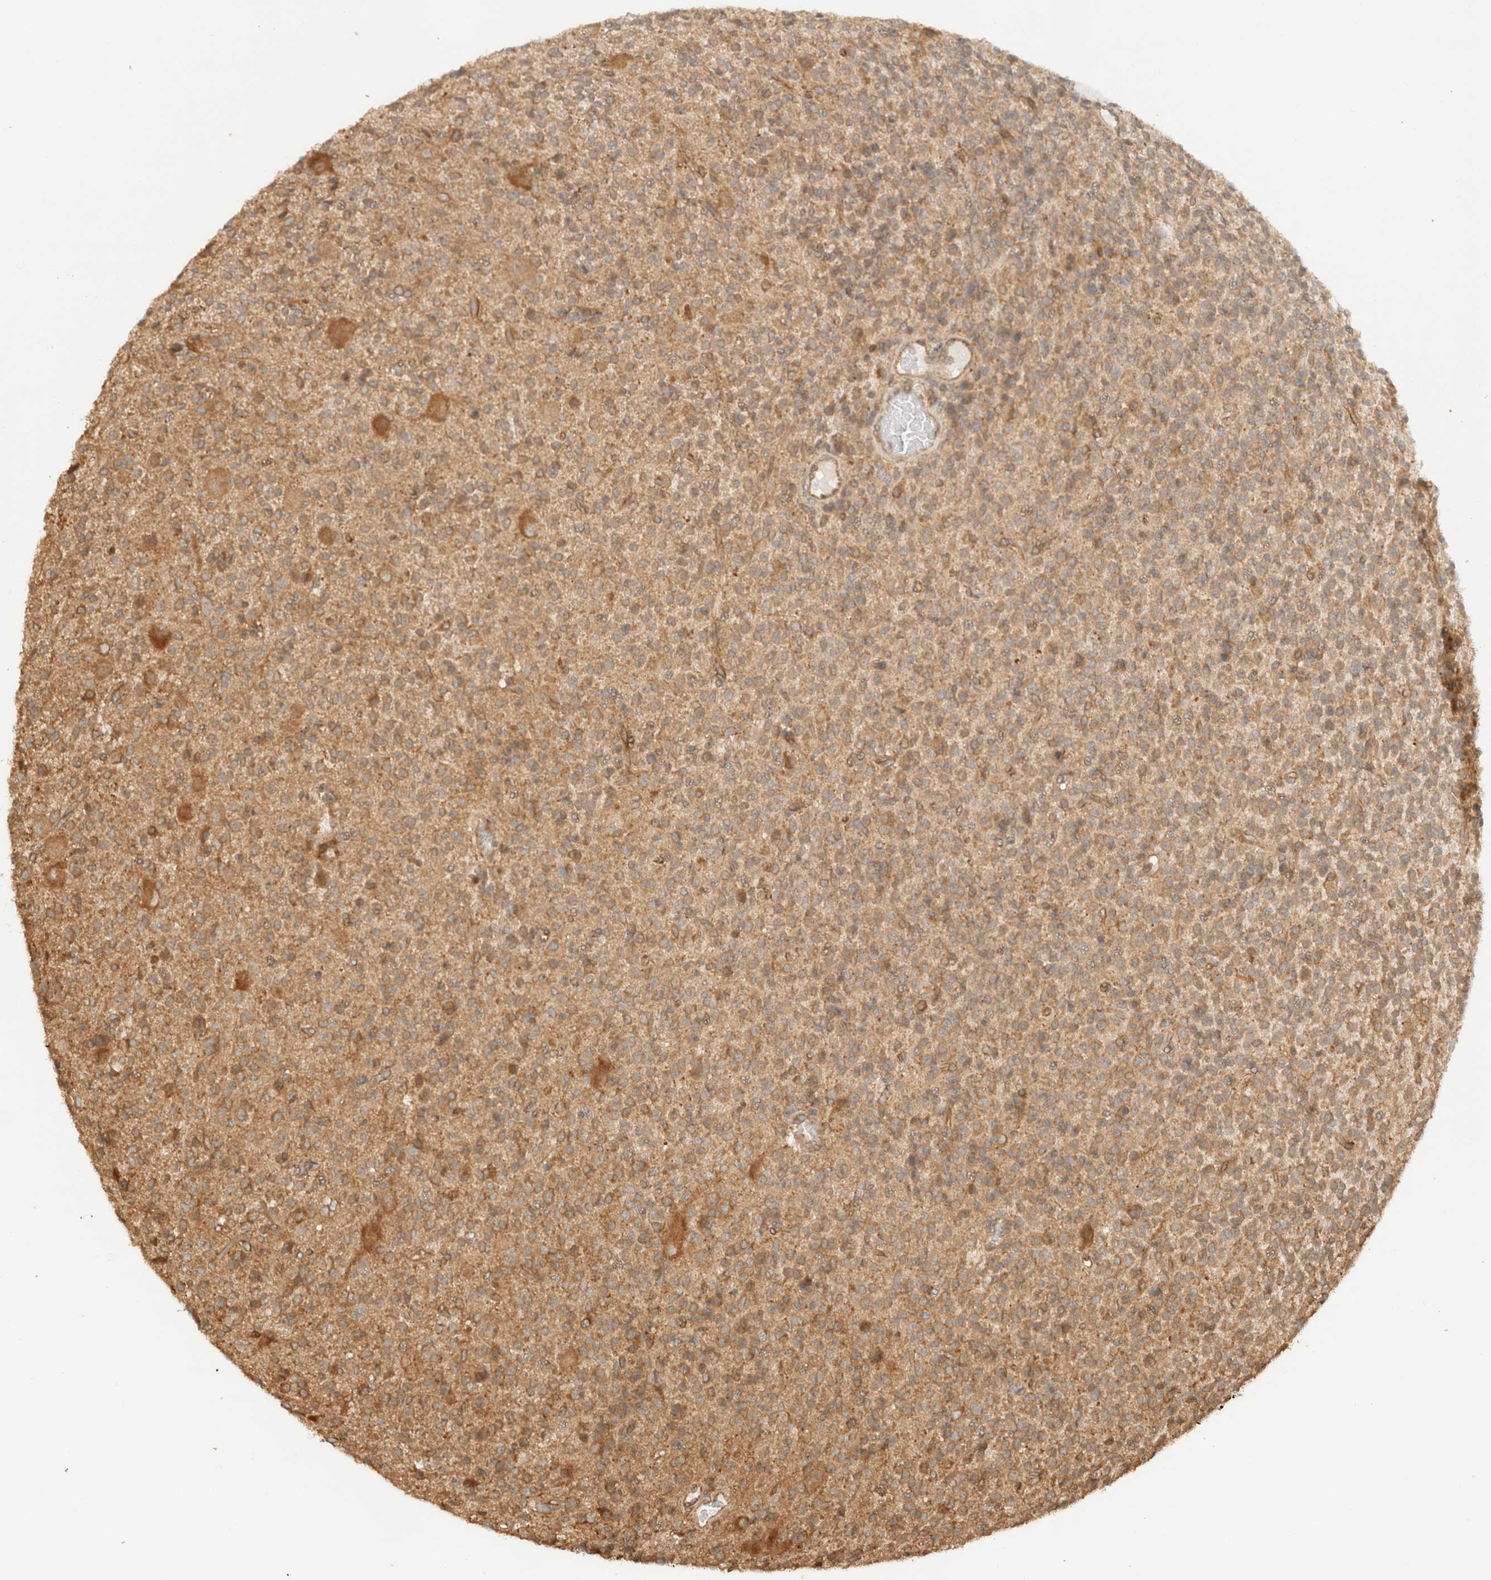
{"staining": {"intensity": "moderate", "quantity": "25%-75%", "location": "cytoplasmic/membranous"}, "tissue": "glioma", "cell_type": "Tumor cells", "image_type": "cancer", "snomed": [{"axis": "morphology", "description": "Glioma, malignant, High grade"}, {"axis": "topography", "description": "Brain"}], "caption": "Tumor cells exhibit moderate cytoplasmic/membranous positivity in approximately 25%-75% of cells in malignant glioma (high-grade).", "gene": "ARFGEF2", "patient": {"sex": "male", "age": 34}}